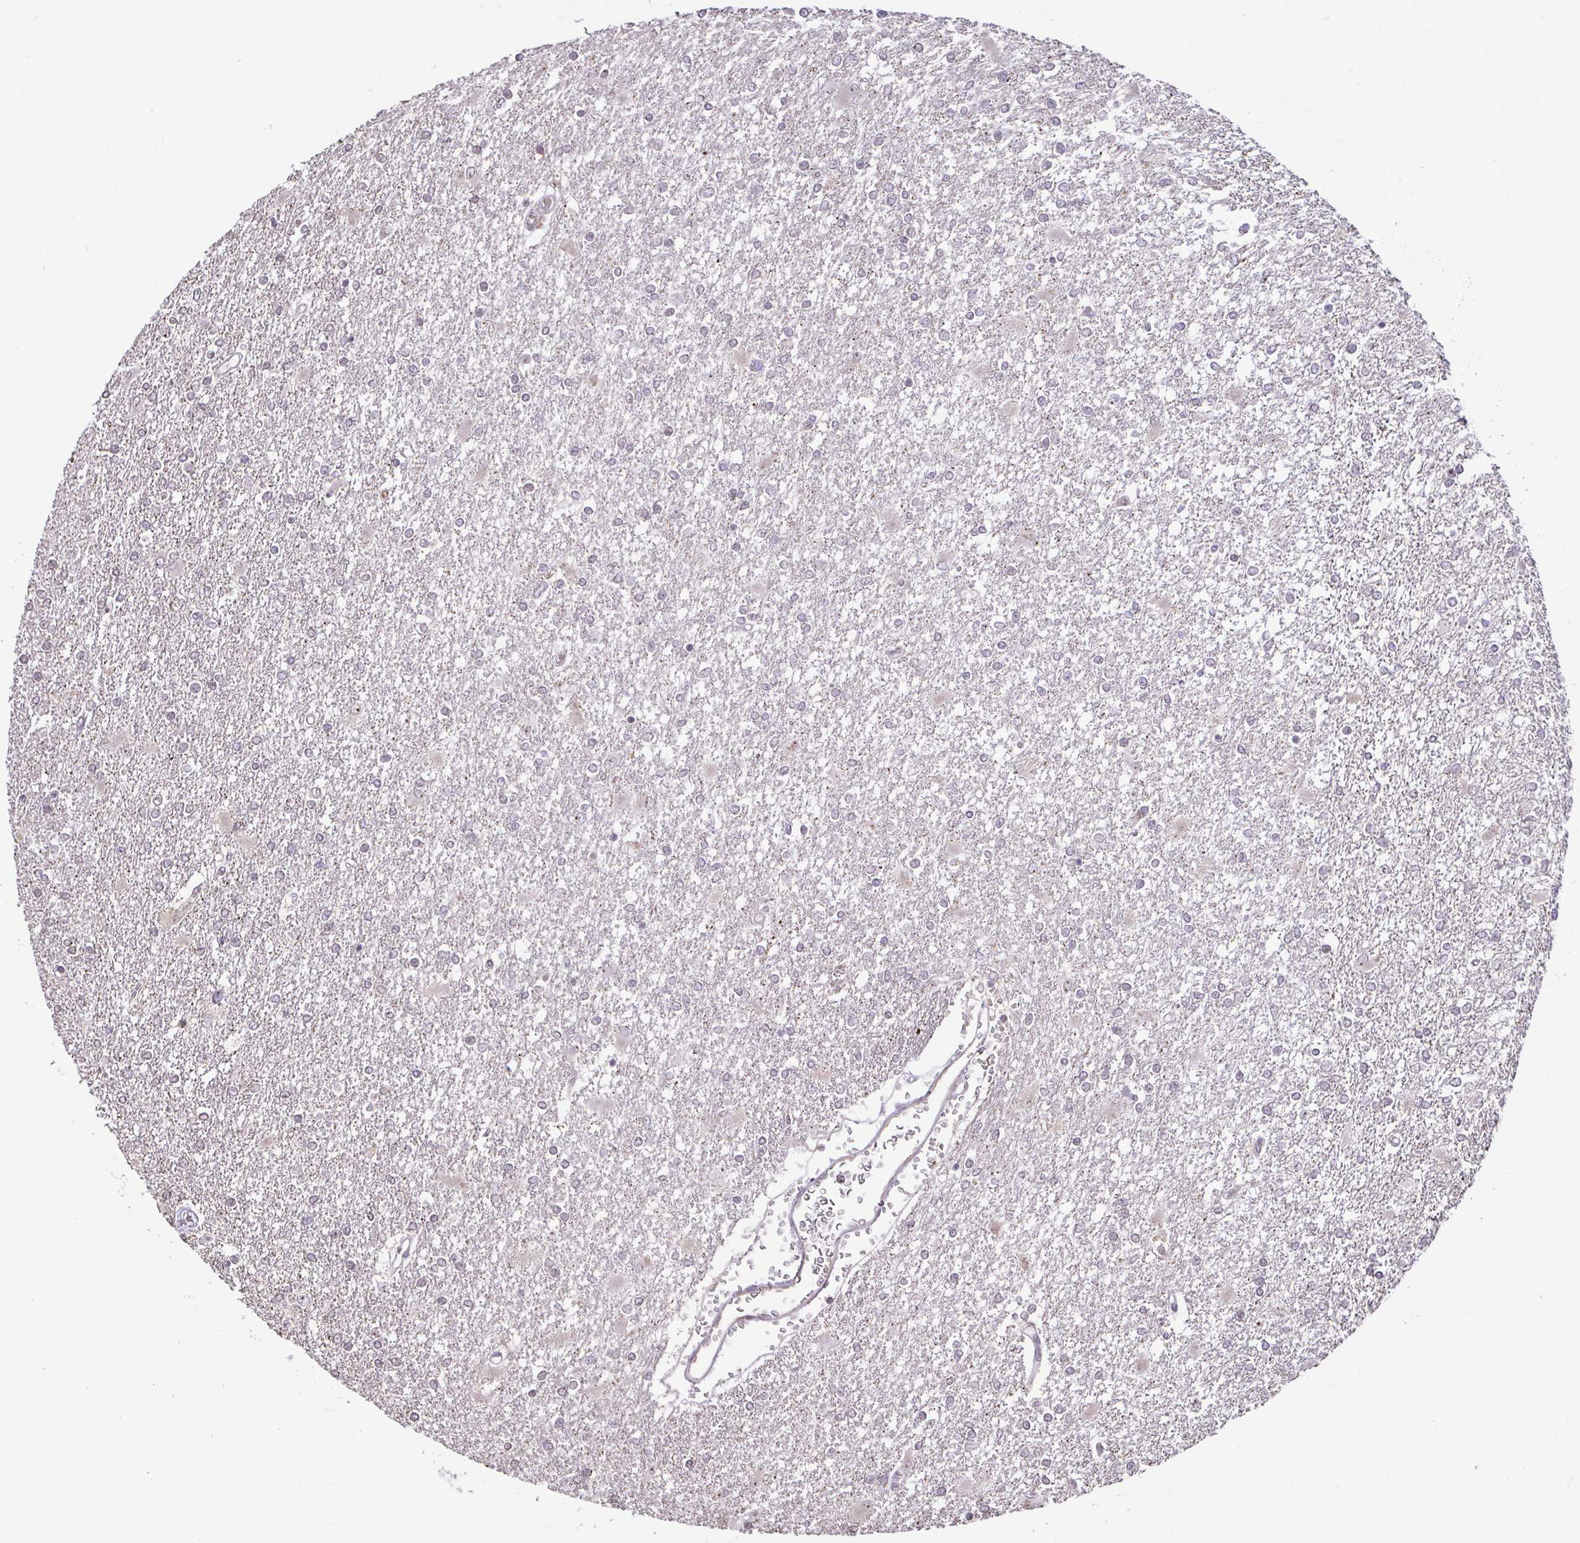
{"staining": {"intensity": "negative", "quantity": "none", "location": "none"}, "tissue": "glioma", "cell_type": "Tumor cells", "image_type": "cancer", "snomed": [{"axis": "morphology", "description": "Glioma, malignant, High grade"}, {"axis": "topography", "description": "Cerebral cortex"}], "caption": "Malignant glioma (high-grade) was stained to show a protein in brown. There is no significant positivity in tumor cells.", "gene": "RSL24D1", "patient": {"sex": "male", "age": 79}}